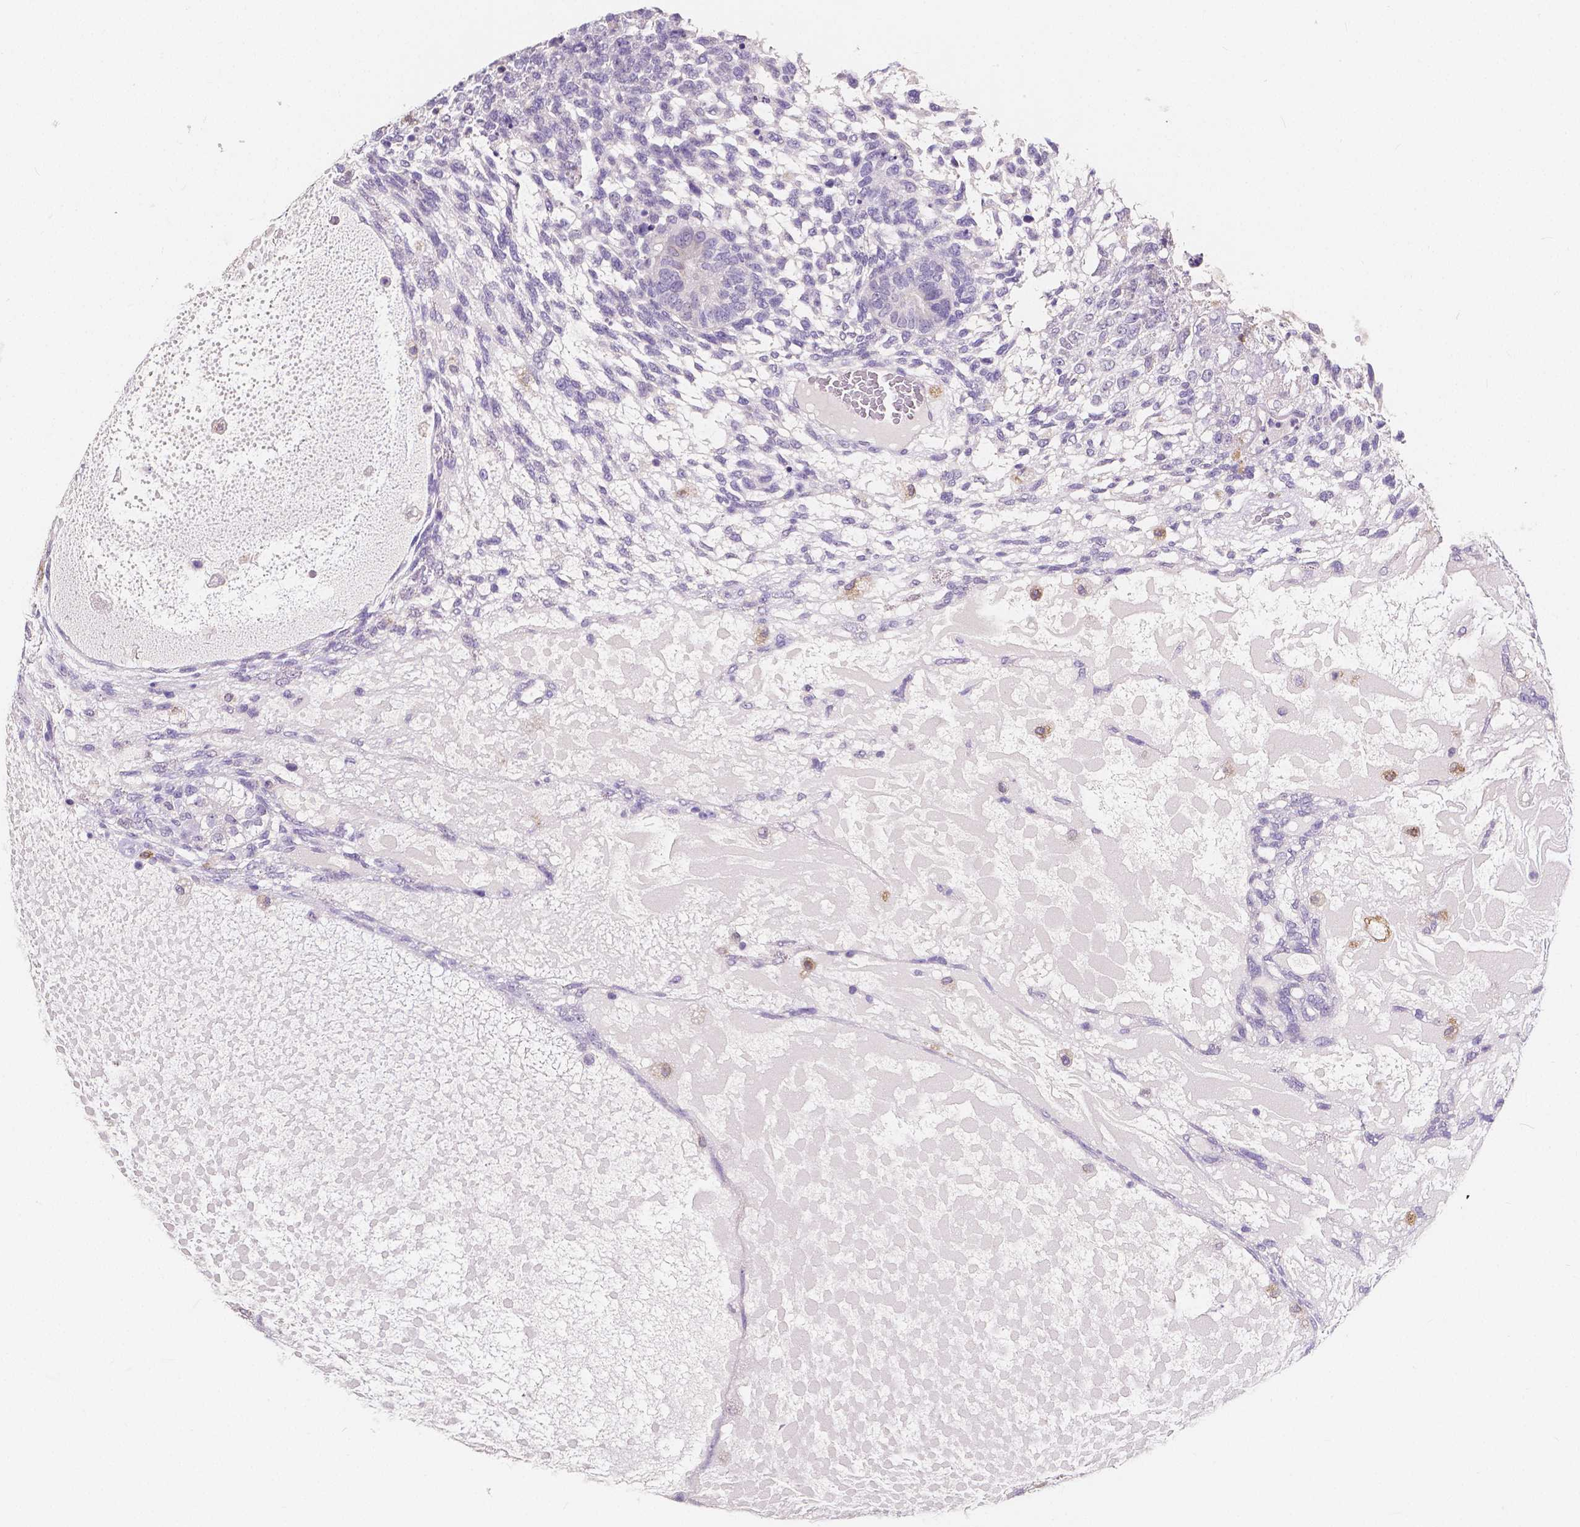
{"staining": {"intensity": "negative", "quantity": "none", "location": "none"}, "tissue": "testis cancer", "cell_type": "Tumor cells", "image_type": "cancer", "snomed": [{"axis": "morphology", "description": "Carcinoma, Embryonal, NOS"}, {"axis": "topography", "description": "Testis"}], "caption": "This is a micrograph of IHC staining of testis cancer, which shows no positivity in tumor cells.", "gene": "ACP5", "patient": {"sex": "male", "age": 23}}